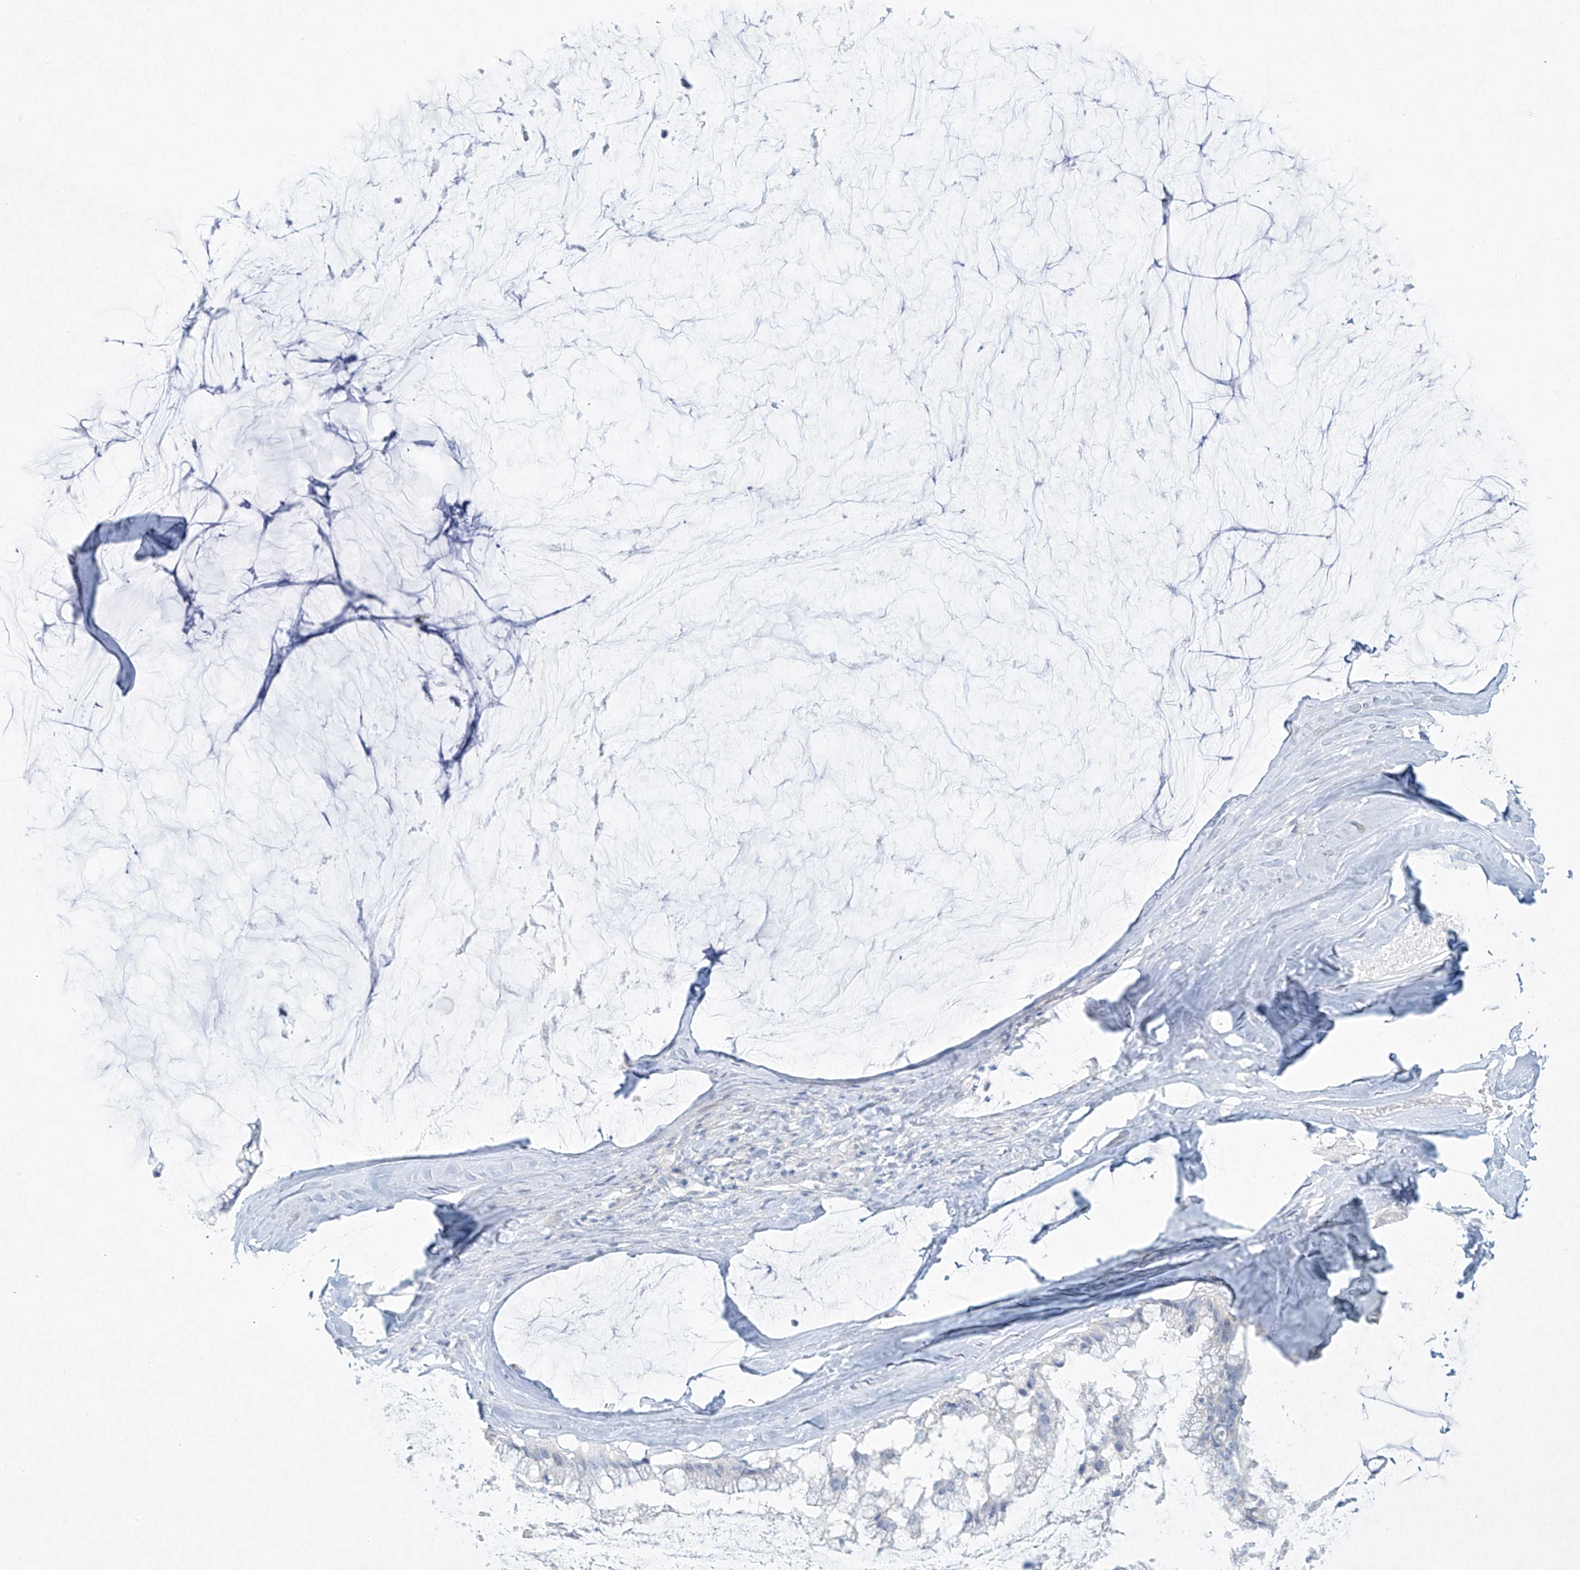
{"staining": {"intensity": "negative", "quantity": "none", "location": "none"}, "tissue": "ovarian cancer", "cell_type": "Tumor cells", "image_type": "cancer", "snomed": [{"axis": "morphology", "description": "Cystadenocarcinoma, mucinous, NOS"}, {"axis": "topography", "description": "Ovary"}], "caption": "High magnification brightfield microscopy of ovarian mucinous cystadenocarcinoma stained with DAB (brown) and counterstained with hematoxylin (blue): tumor cells show no significant expression. The staining was performed using DAB (3,3'-diaminobenzidine) to visualize the protein expression in brown, while the nuclei were stained in blue with hematoxylin (Magnification: 20x).", "gene": "PAX6", "patient": {"sex": "female", "age": 39}}